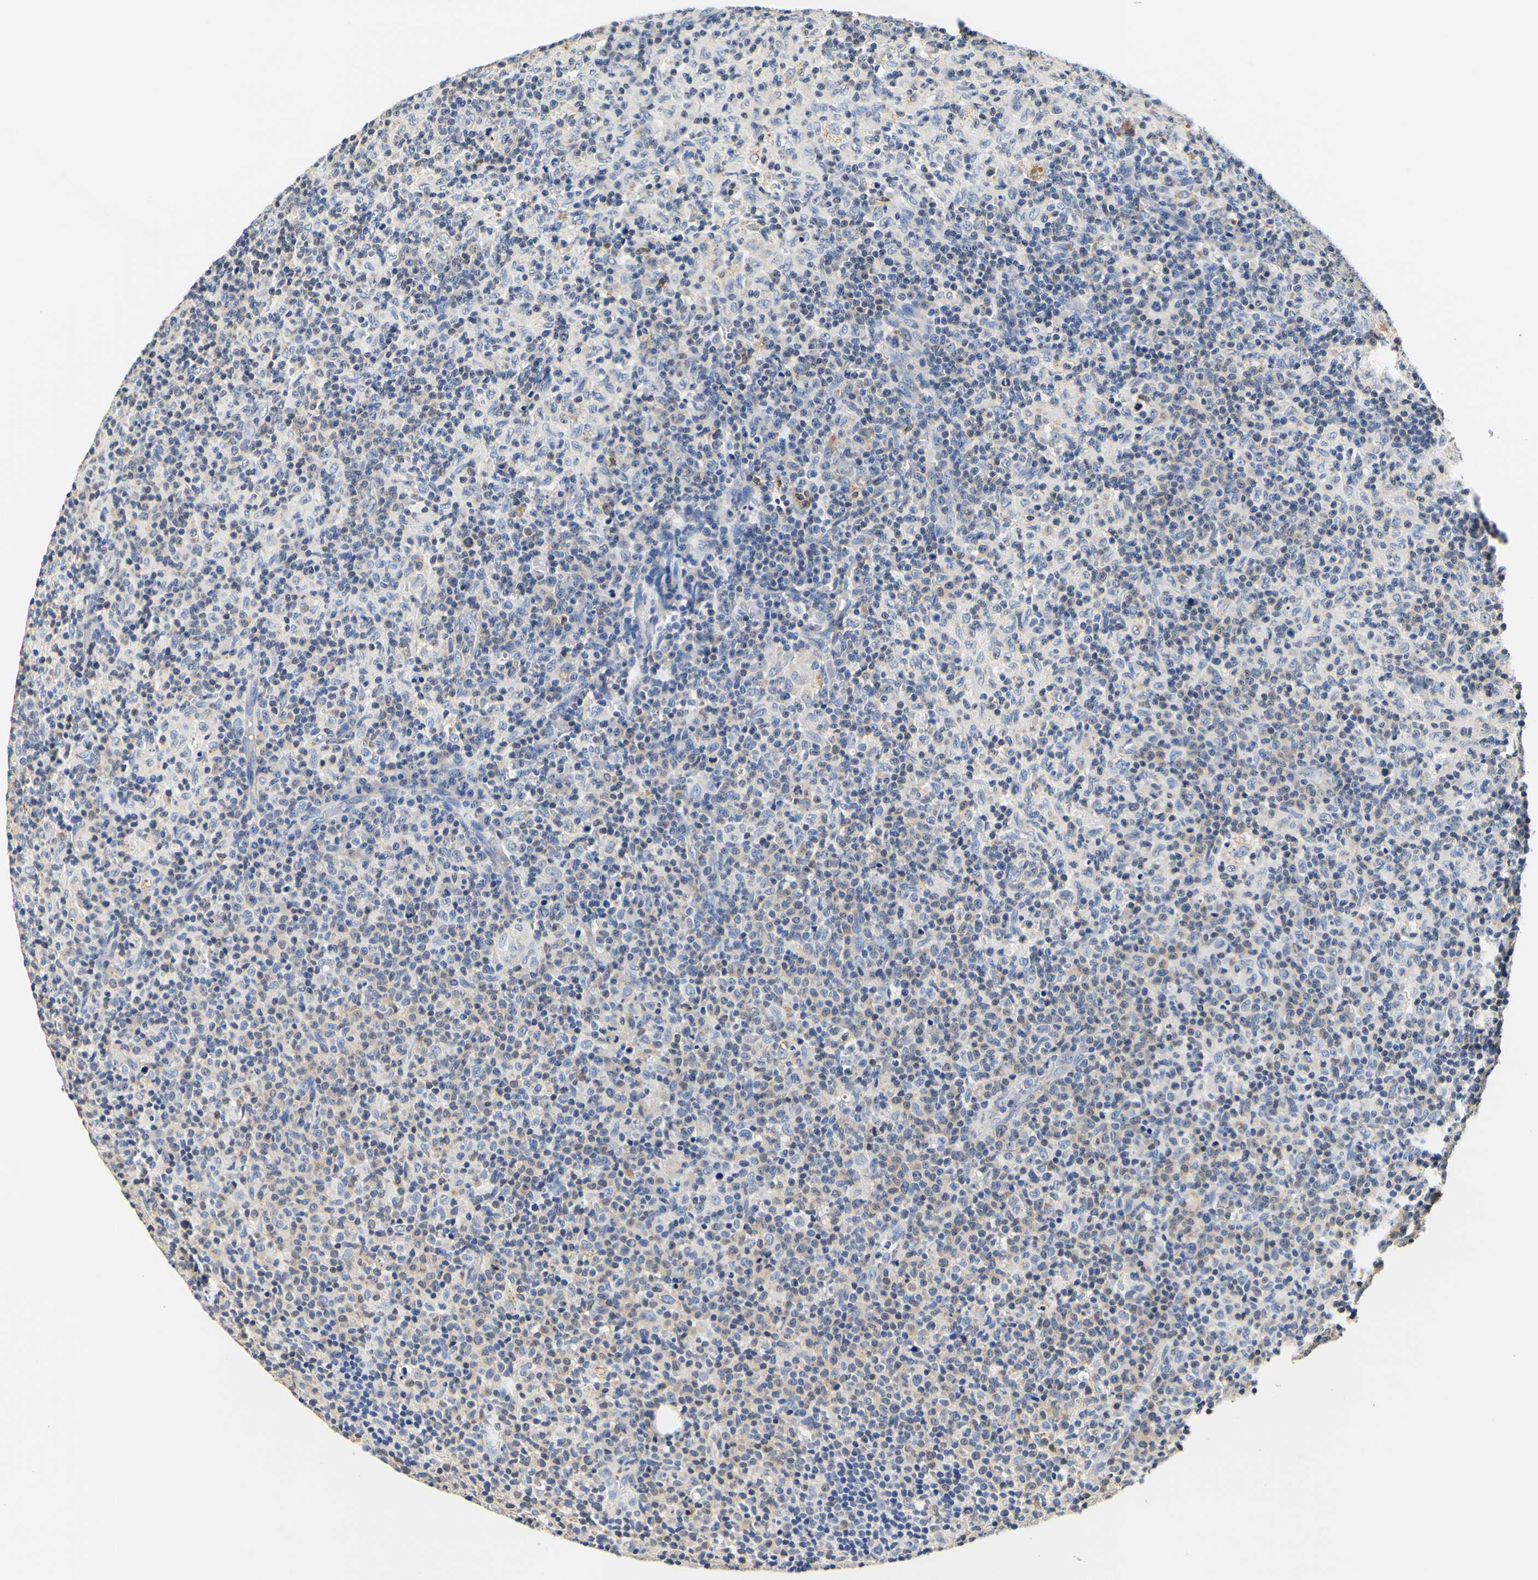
{"staining": {"intensity": "negative", "quantity": "none", "location": "none"}, "tissue": "lymph node", "cell_type": "Germinal center cells", "image_type": "normal", "snomed": [{"axis": "morphology", "description": "Normal tissue, NOS"}, {"axis": "morphology", "description": "Inflammation, NOS"}, {"axis": "topography", "description": "Lymph node"}], "caption": "This is an IHC photomicrograph of unremarkable human lymph node. There is no staining in germinal center cells.", "gene": "CAMK4", "patient": {"sex": "male", "age": 55}}